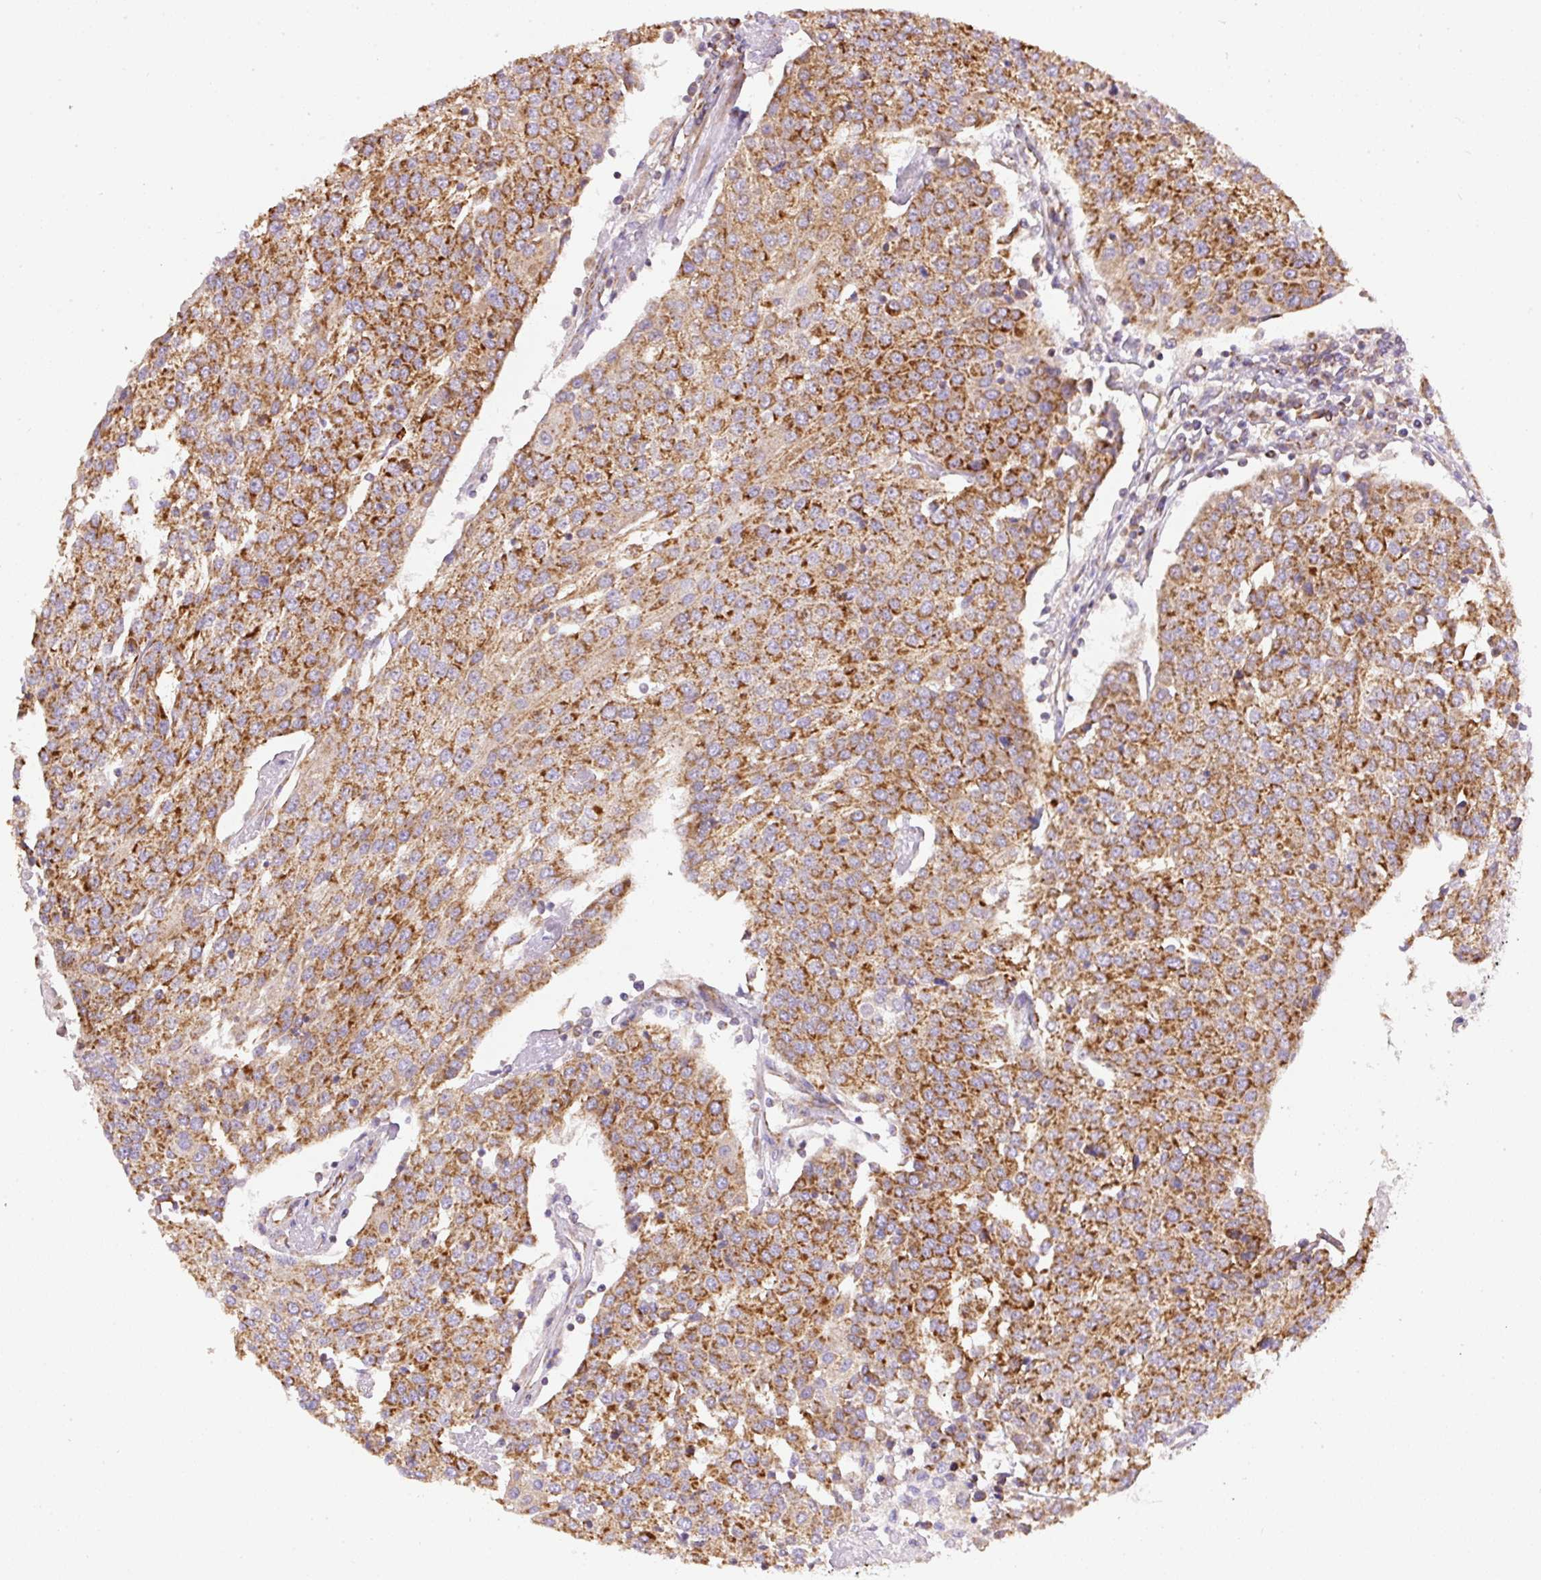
{"staining": {"intensity": "strong", "quantity": ">75%", "location": "cytoplasmic/membranous"}, "tissue": "urothelial cancer", "cell_type": "Tumor cells", "image_type": "cancer", "snomed": [{"axis": "morphology", "description": "Urothelial carcinoma, High grade"}, {"axis": "topography", "description": "Urinary bladder"}], "caption": "Immunohistochemical staining of urothelial carcinoma (high-grade) shows strong cytoplasmic/membranous protein expression in about >75% of tumor cells.", "gene": "NDUFAF2", "patient": {"sex": "female", "age": 85}}